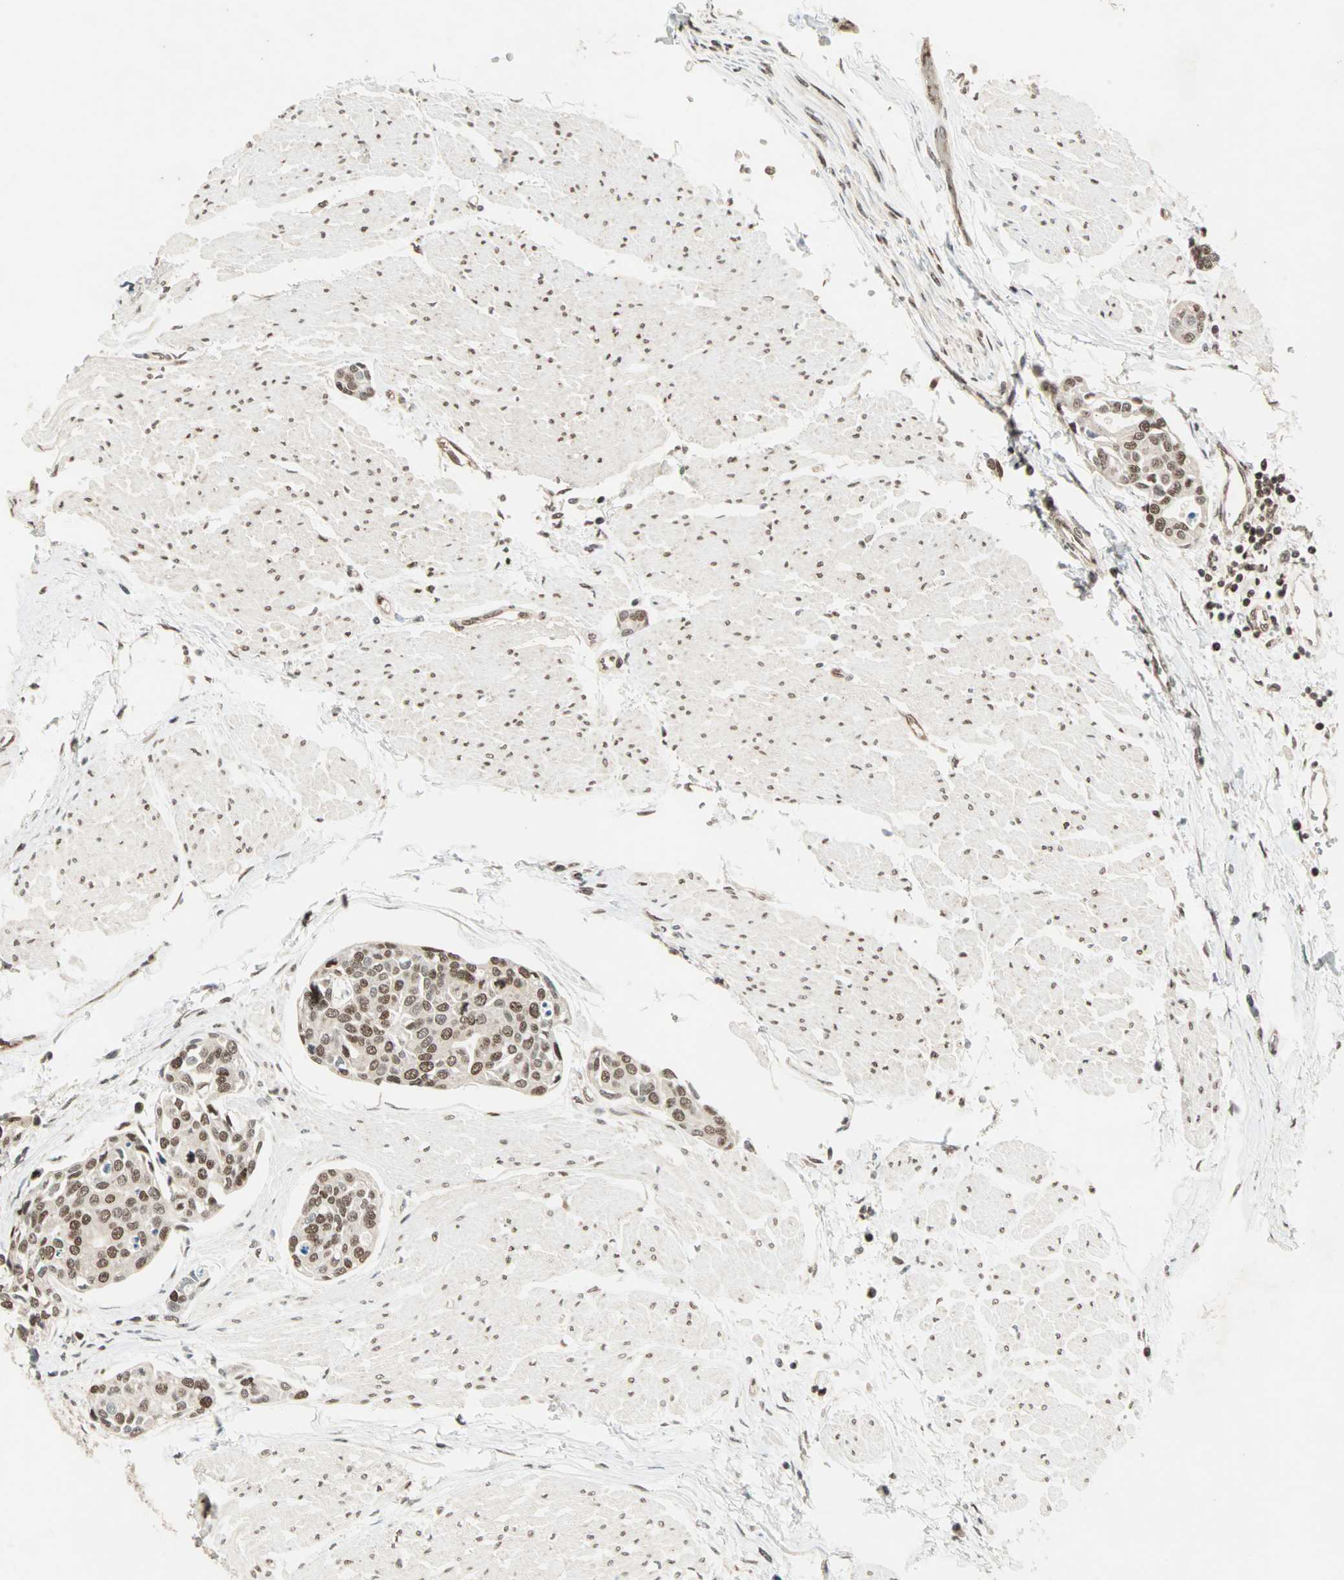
{"staining": {"intensity": "moderate", "quantity": ">75%", "location": "nuclear"}, "tissue": "urothelial cancer", "cell_type": "Tumor cells", "image_type": "cancer", "snomed": [{"axis": "morphology", "description": "Urothelial carcinoma, High grade"}, {"axis": "topography", "description": "Urinary bladder"}], "caption": "Immunohistochemistry (IHC) of high-grade urothelial carcinoma shows medium levels of moderate nuclear positivity in about >75% of tumor cells. (brown staining indicates protein expression, while blue staining denotes nuclei).", "gene": "MDC1", "patient": {"sex": "male", "age": 78}}